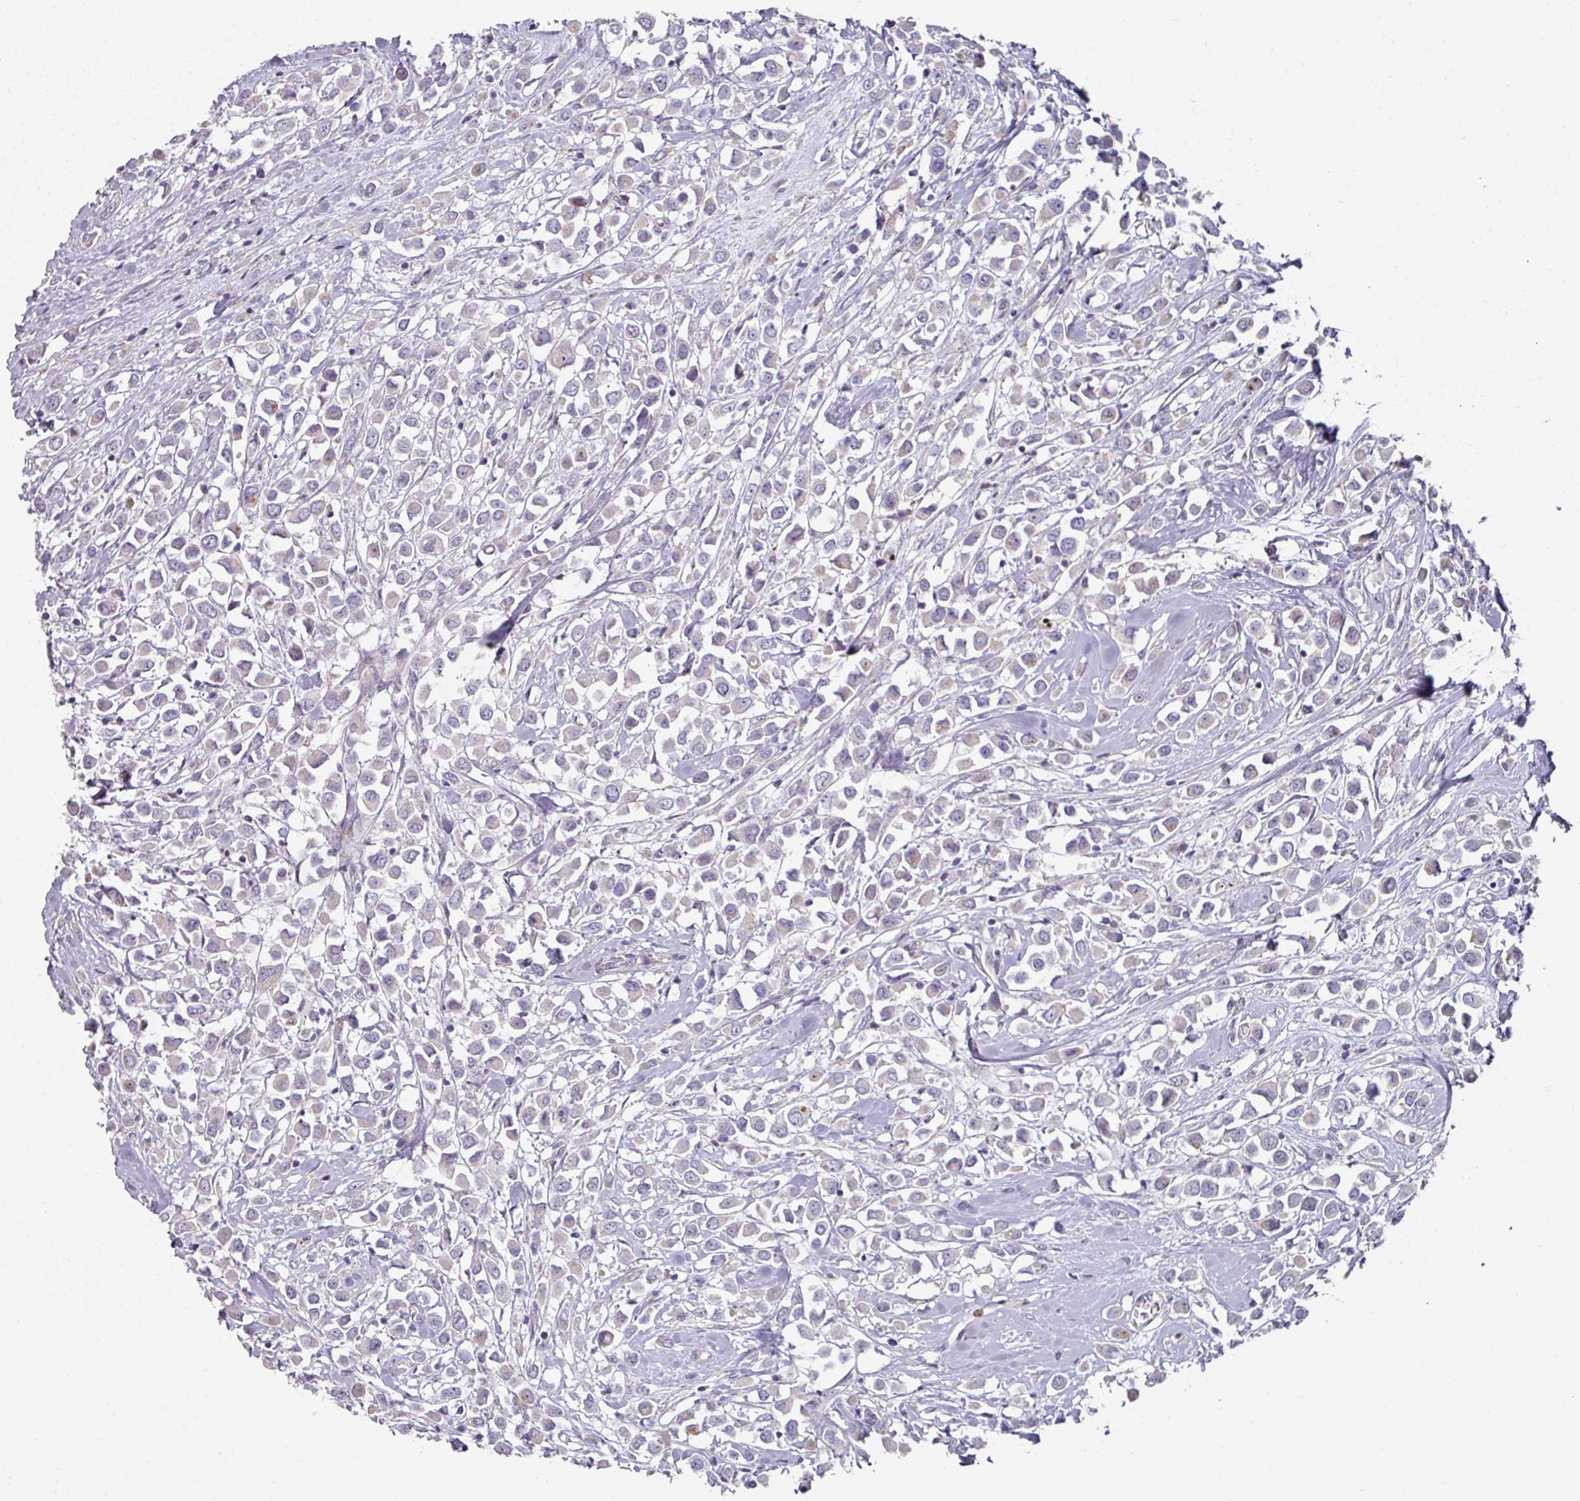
{"staining": {"intensity": "negative", "quantity": "none", "location": "none"}, "tissue": "breast cancer", "cell_type": "Tumor cells", "image_type": "cancer", "snomed": [{"axis": "morphology", "description": "Duct carcinoma"}, {"axis": "topography", "description": "Breast"}], "caption": "This is an immunohistochemistry (IHC) micrograph of breast invasive ductal carcinoma. There is no positivity in tumor cells.", "gene": "WSB2", "patient": {"sex": "female", "age": 61}}